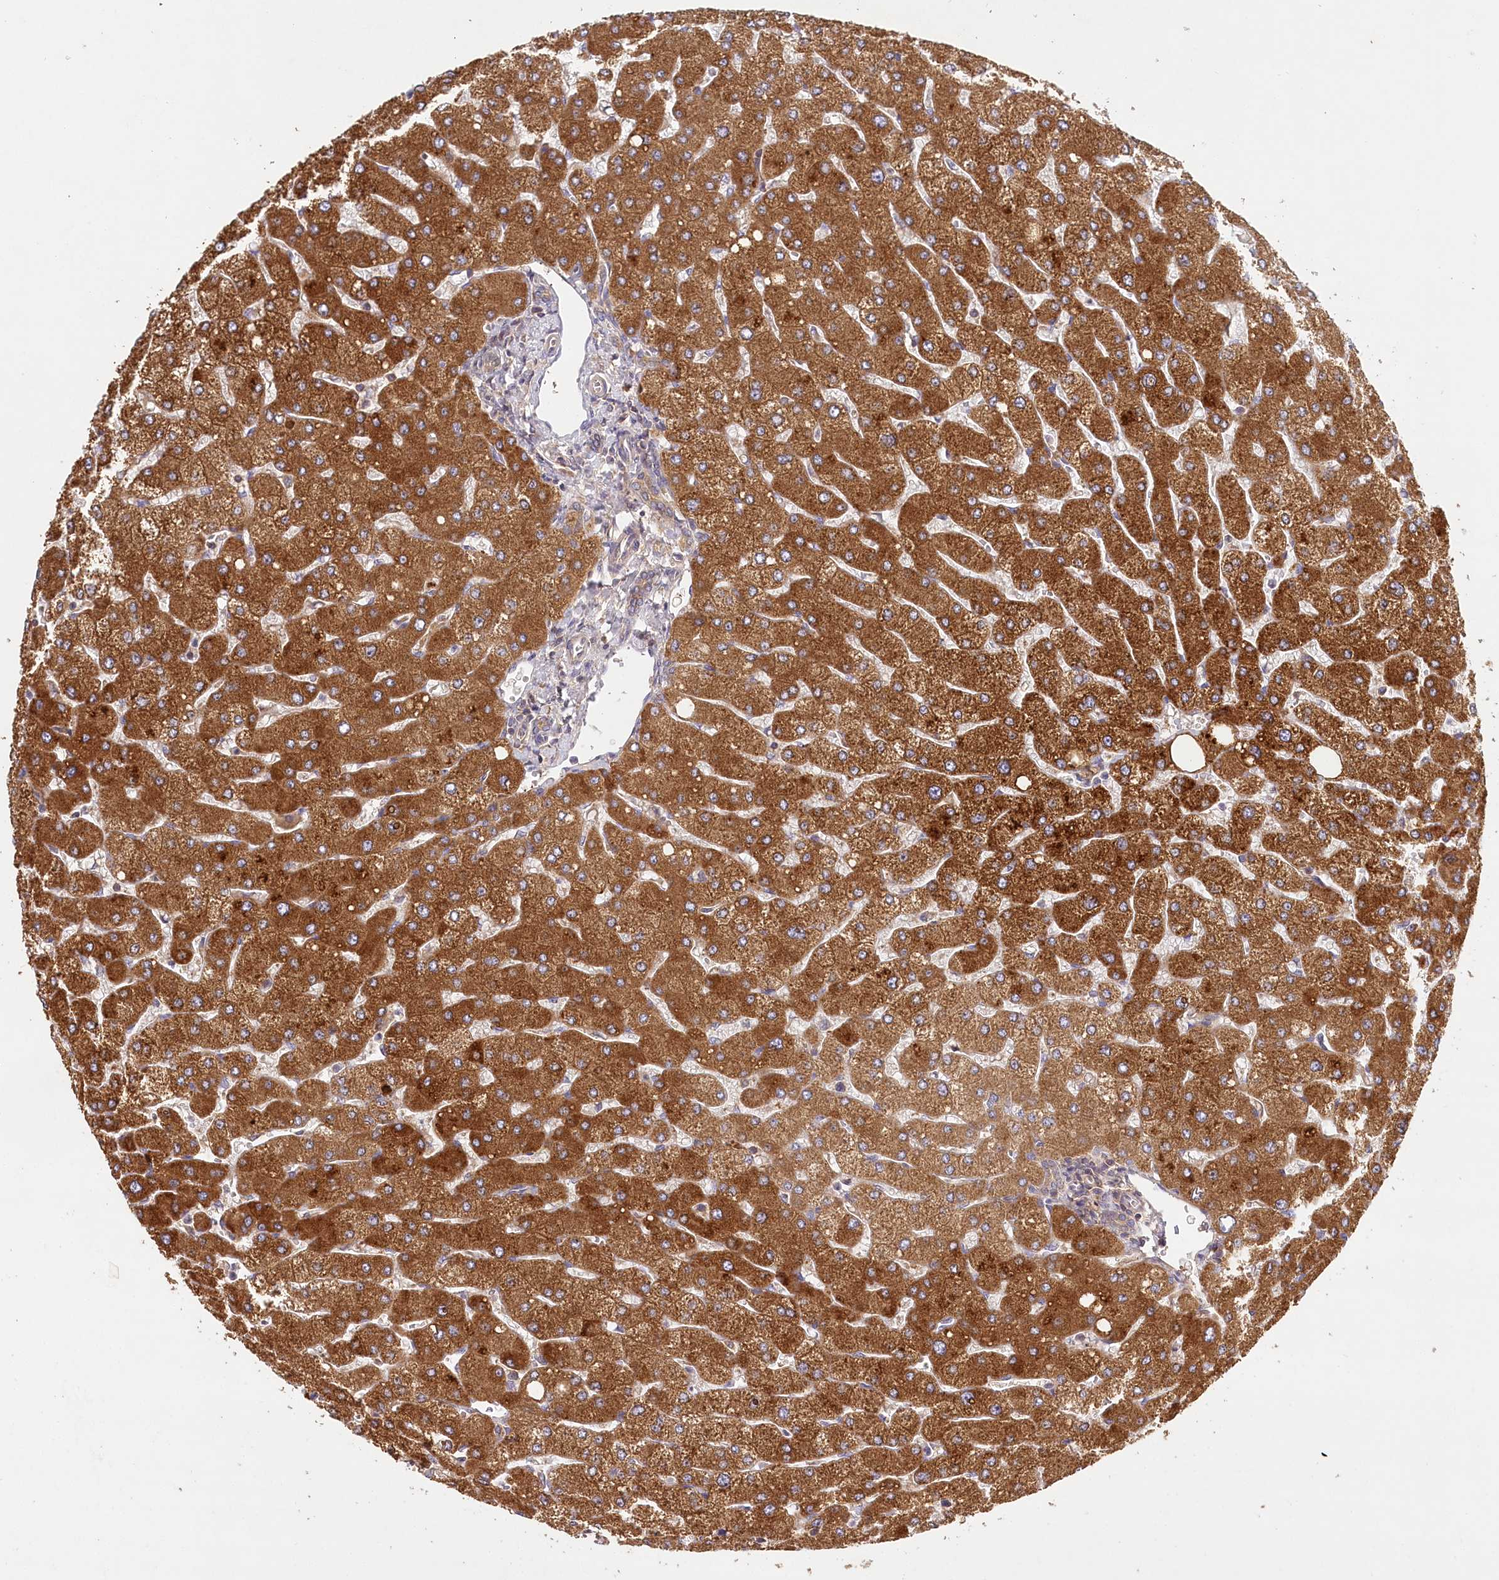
{"staining": {"intensity": "moderate", "quantity": "25%-75%", "location": "cytoplasmic/membranous"}, "tissue": "liver", "cell_type": "Cholangiocytes", "image_type": "normal", "snomed": [{"axis": "morphology", "description": "Normal tissue, NOS"}, {"axis": "topography", "description": "Liver"}], "caption": "DAB (3,3'-diaminobenzidine) immunohistochemical staining of normal human liver exhibits moderate cytoplasmic/membranous protein expression in about 25%-75% of cholangiocytes.", "gene": "LSS", "patient": {"sex": "male", "age": 55}}